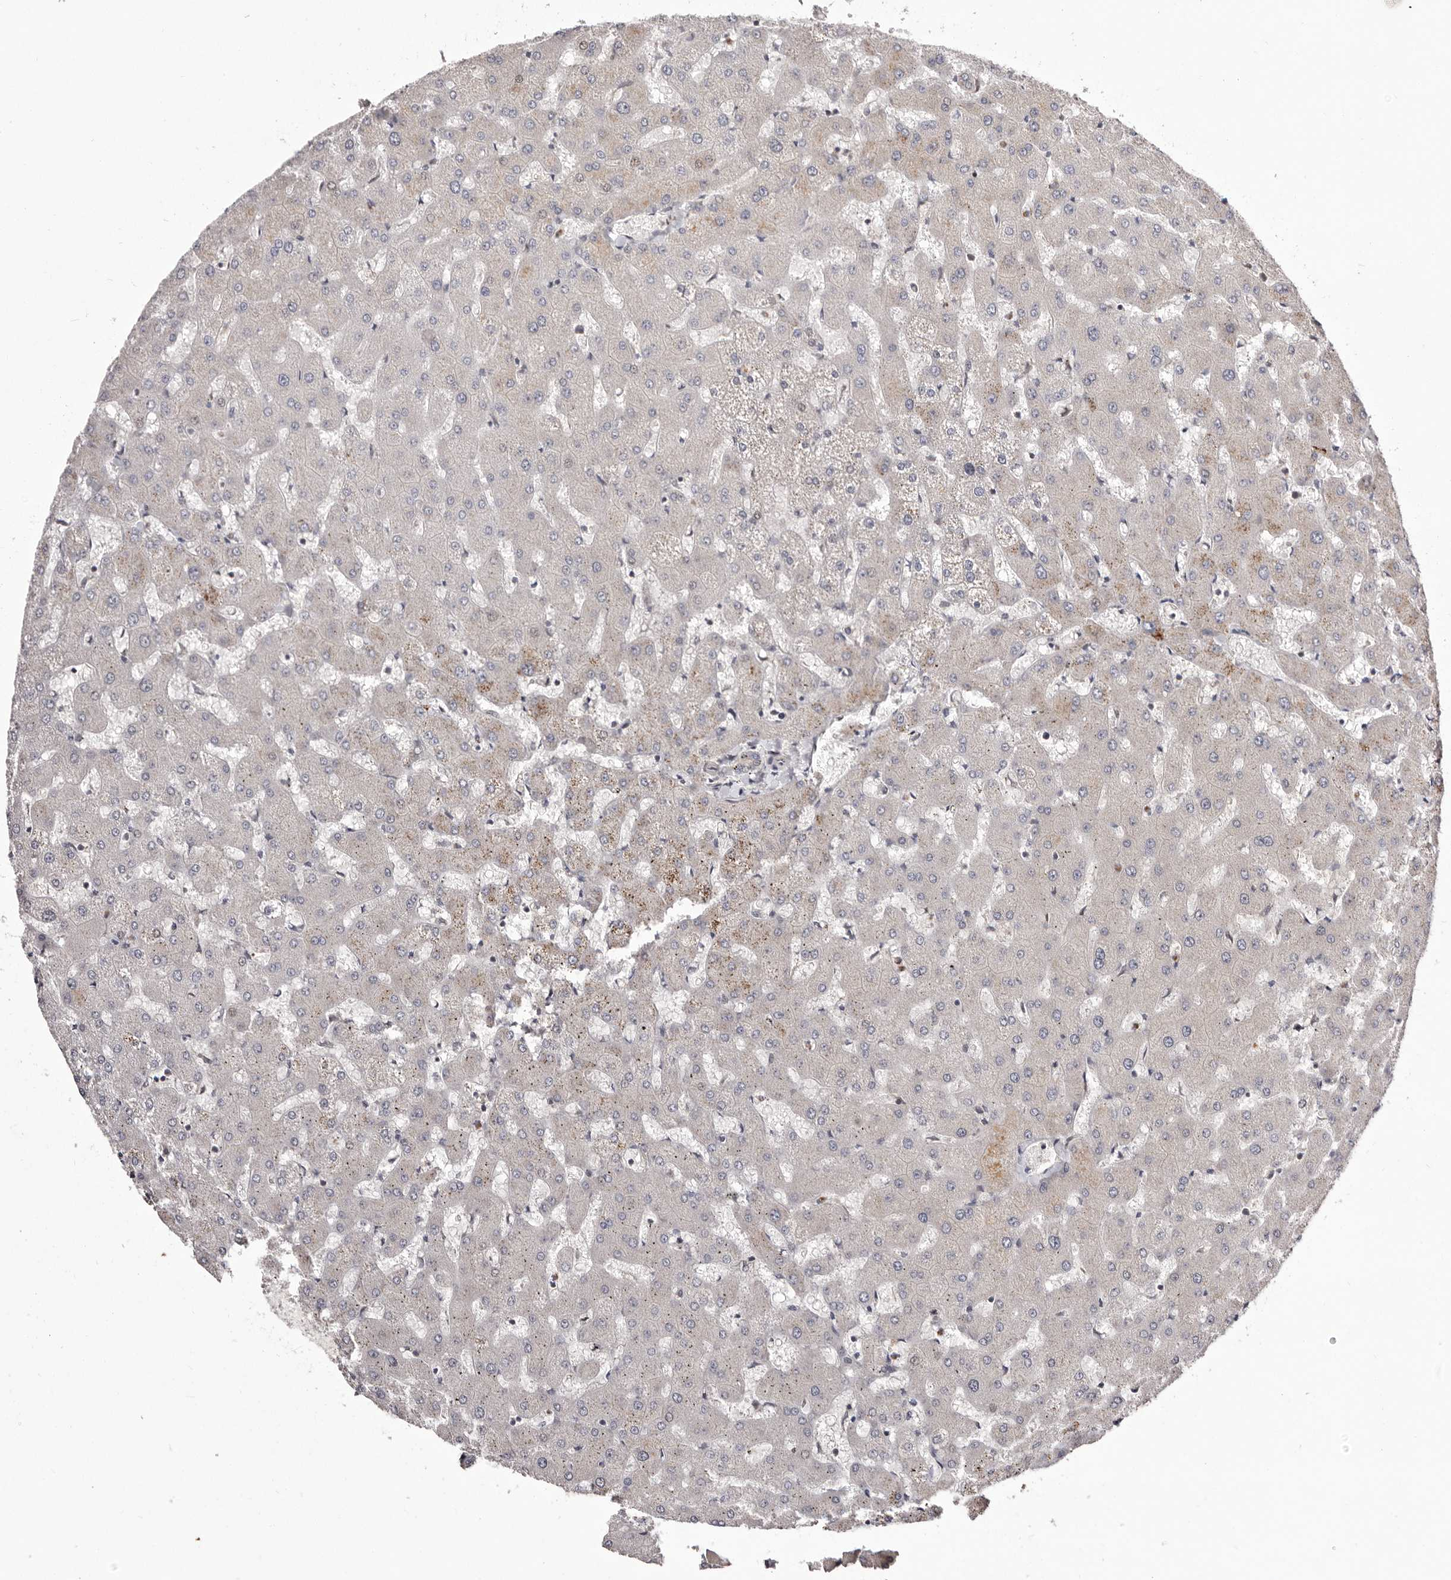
{"staining": {"intensity": "negative", "quantity": "none", "location": "none"}, "tissue": "liver", "cell_type": "Cholangiocytes", "image_type": "normal", "snomed": [{"axis": "morphology", "description": "Normal tissue, NOS"}, {"axis": "topography", "description": "Liver"}], "caption": "IHC photomicrograph of unremarkable human liver stained for a protein (brown), which displays no positivity in cholangiocytes.", "gene": "GLRX3", "patient": {"sex": "female", "age": 63}}